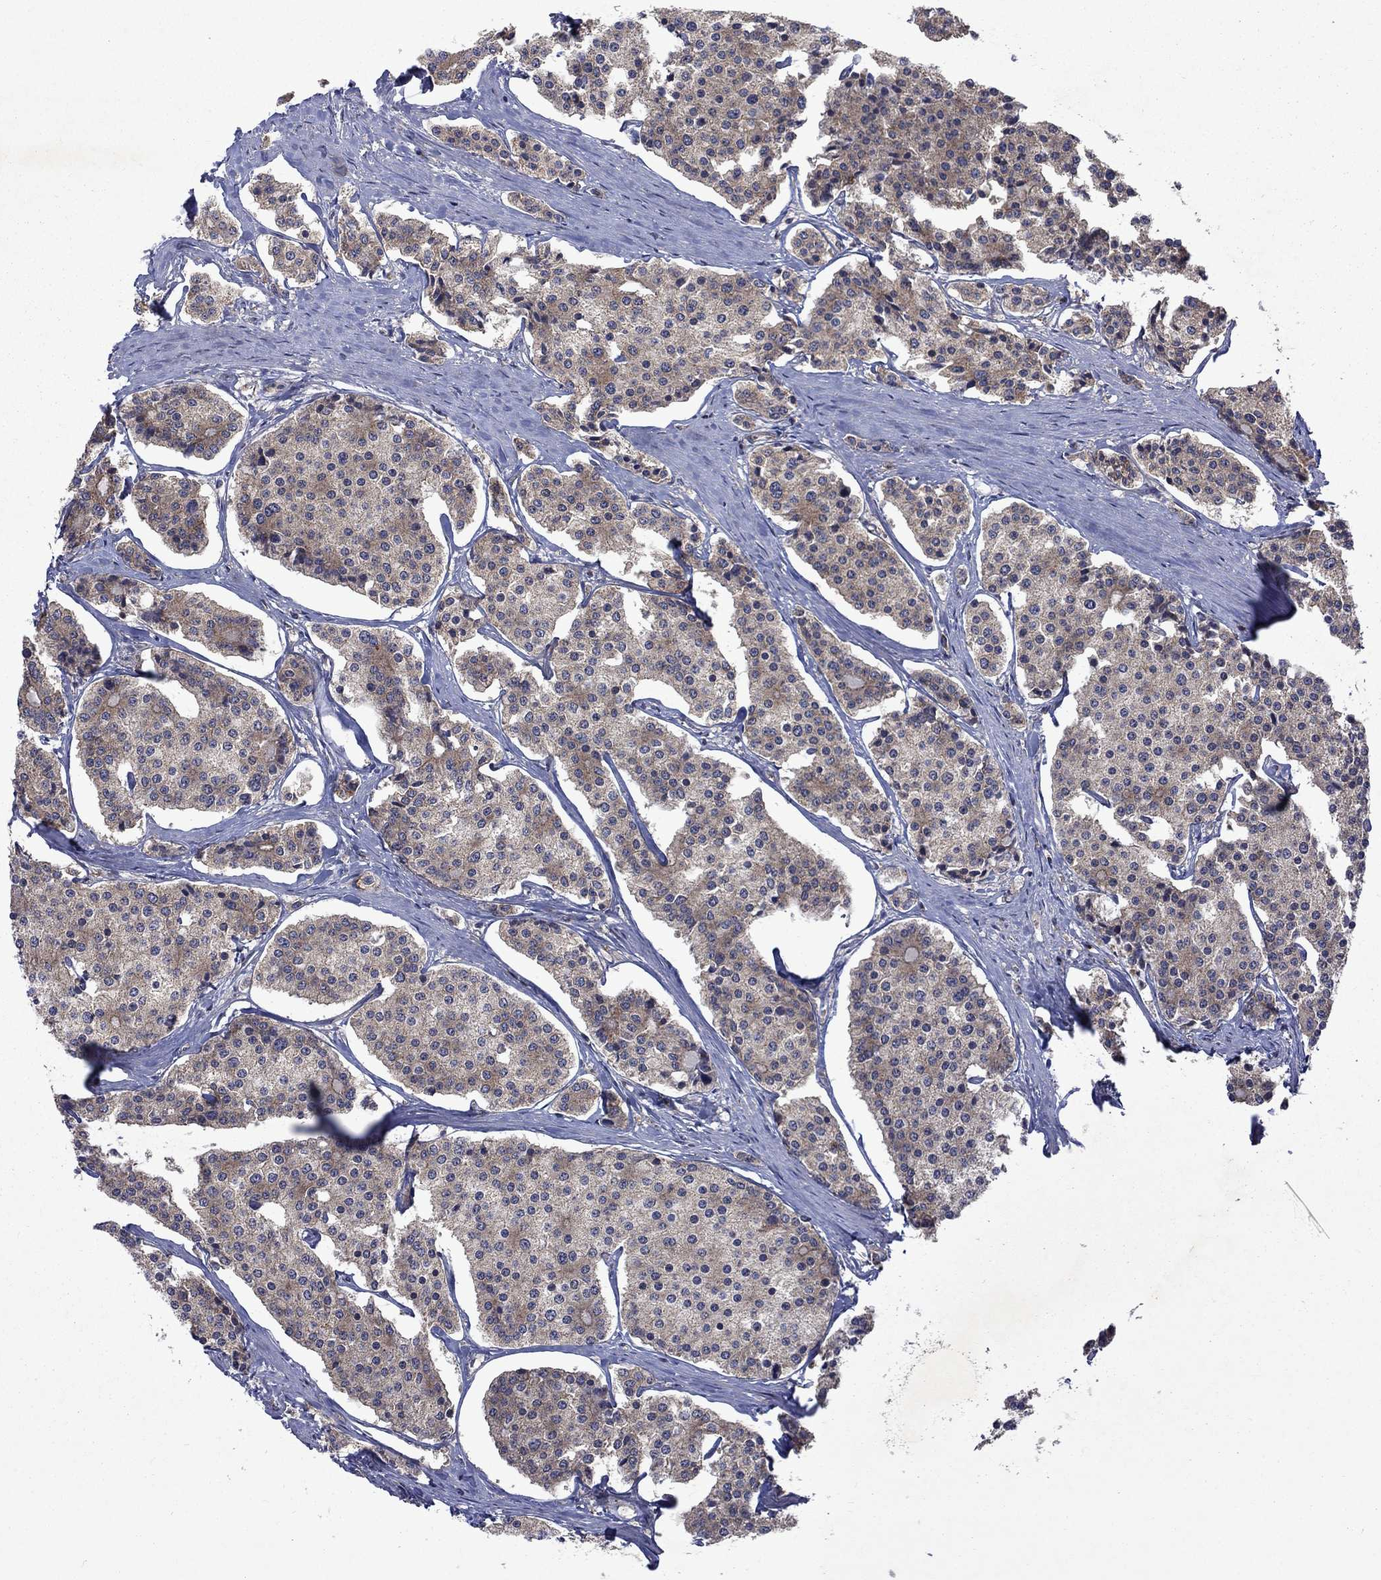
{"staining": {"intensity": "weak", "quantity": "<25%", "location": "cytoplasmic/membranous"}, "tissue": "carcinoid", "cell_type": "Tumor cells", "image_type": "cancer", "snomed": [{"axis": "morphology", "description": "Carcinoid, malignant, NOS"}, {"axis": "topography", "description": "Small intestine"}], "caption": "Immunohistochemical staining of human carcinoid demonstrates no significant staining in tumor cells.", "gene": "TMEM33", "patient": {"sex": "female", "age": 65}}